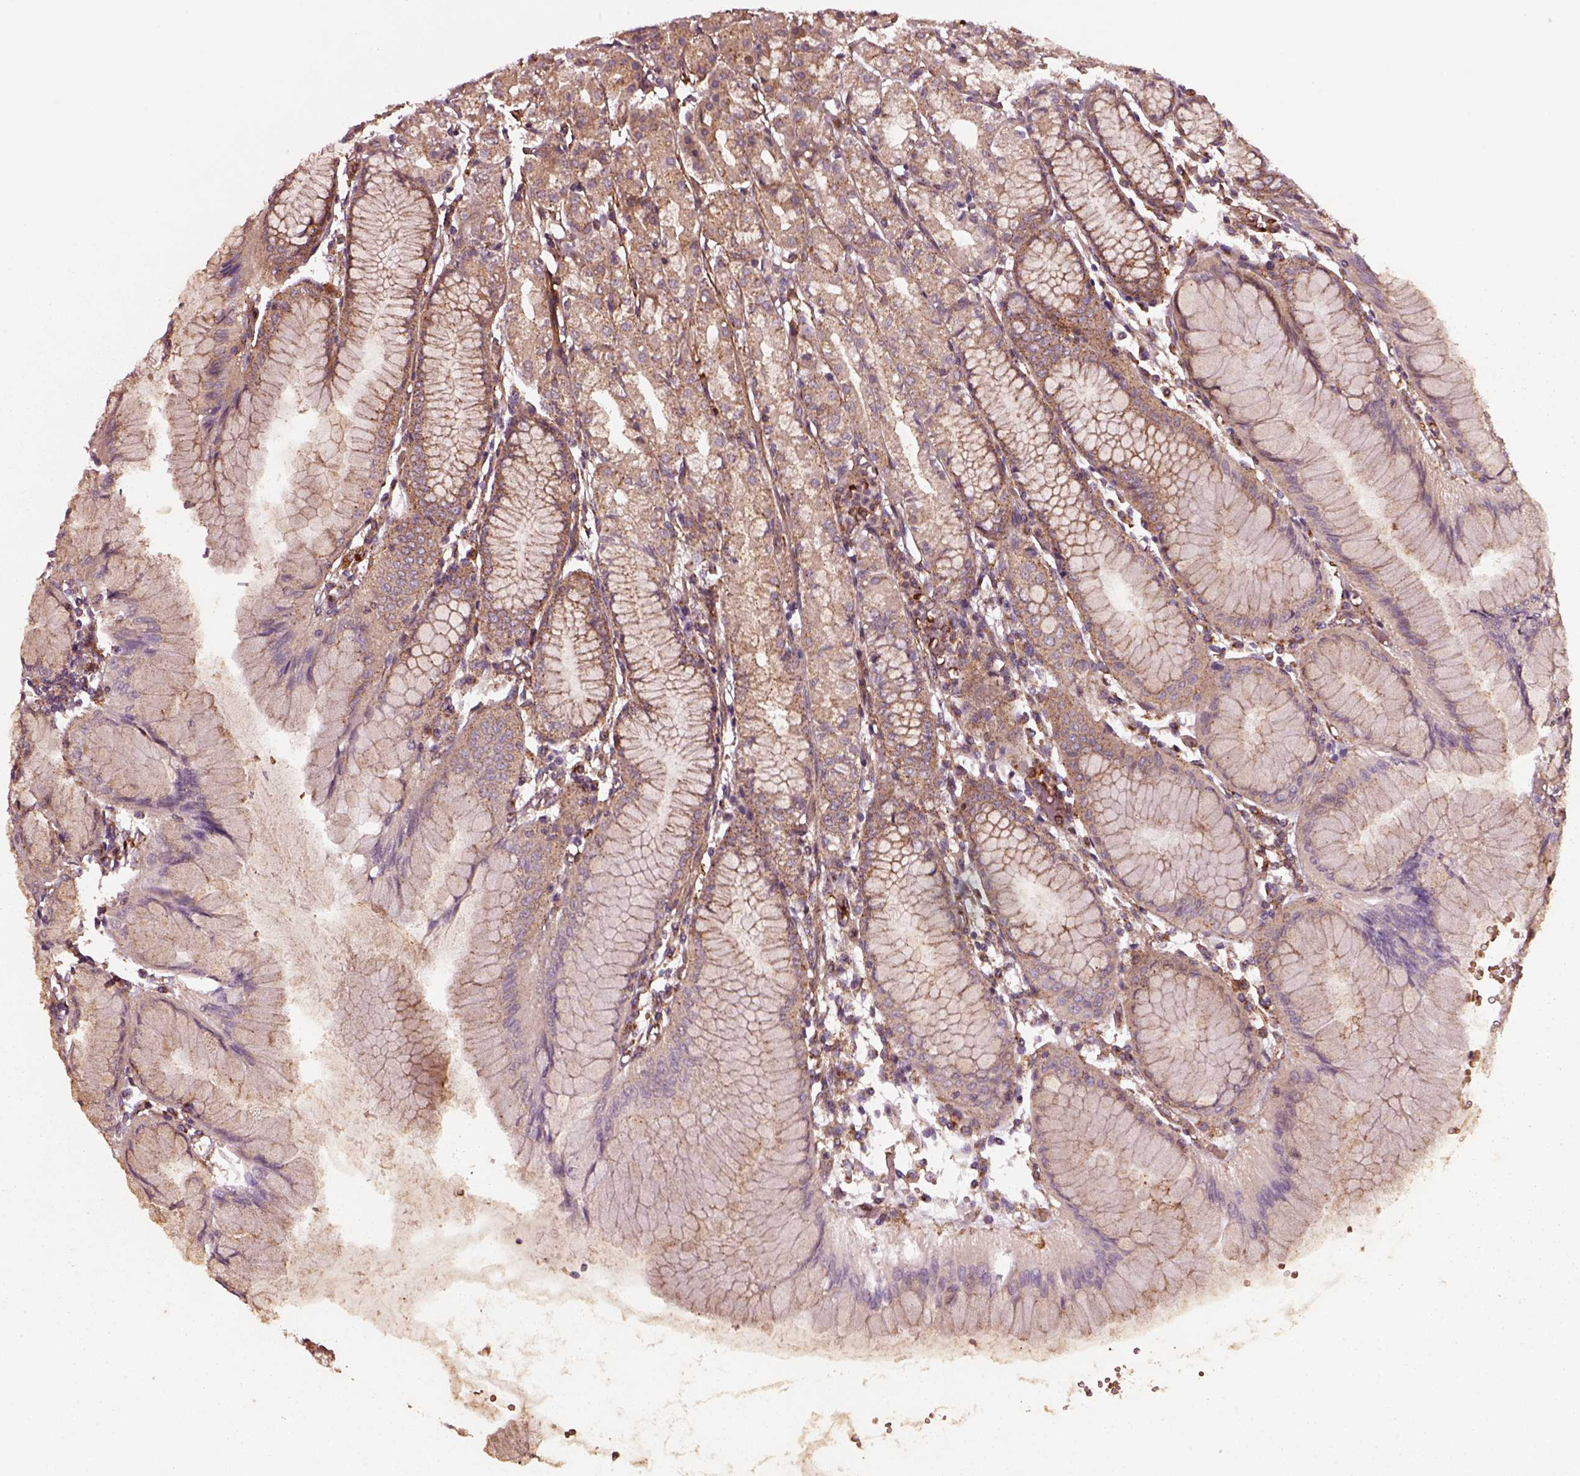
{"staining": {"intensity": "strong", "quantity": "<25%", "location": "cytoplasmic/membranous"}, "tissue": "stomach", "cell_type": "Glandular cells", "image_type": "normal", "snomed": [{"axis": "morphology", "description": "Normal tissue, NOS"}, {"axis": "topography", "description": "Stomach"}], "caption": "Benign stomach exhibits strong cytoplasmic/membranous staining in about <25% of glandular cells, visualized by immunohistochemistry. (Stains: DAB (3,3'-diaminobenzidine) in brown, nuclei in blue, Microscopy: brightfield microscopy at high magnification).", "gene": "WASHC2A", "patient": {"sex": "female", "age": 57}}